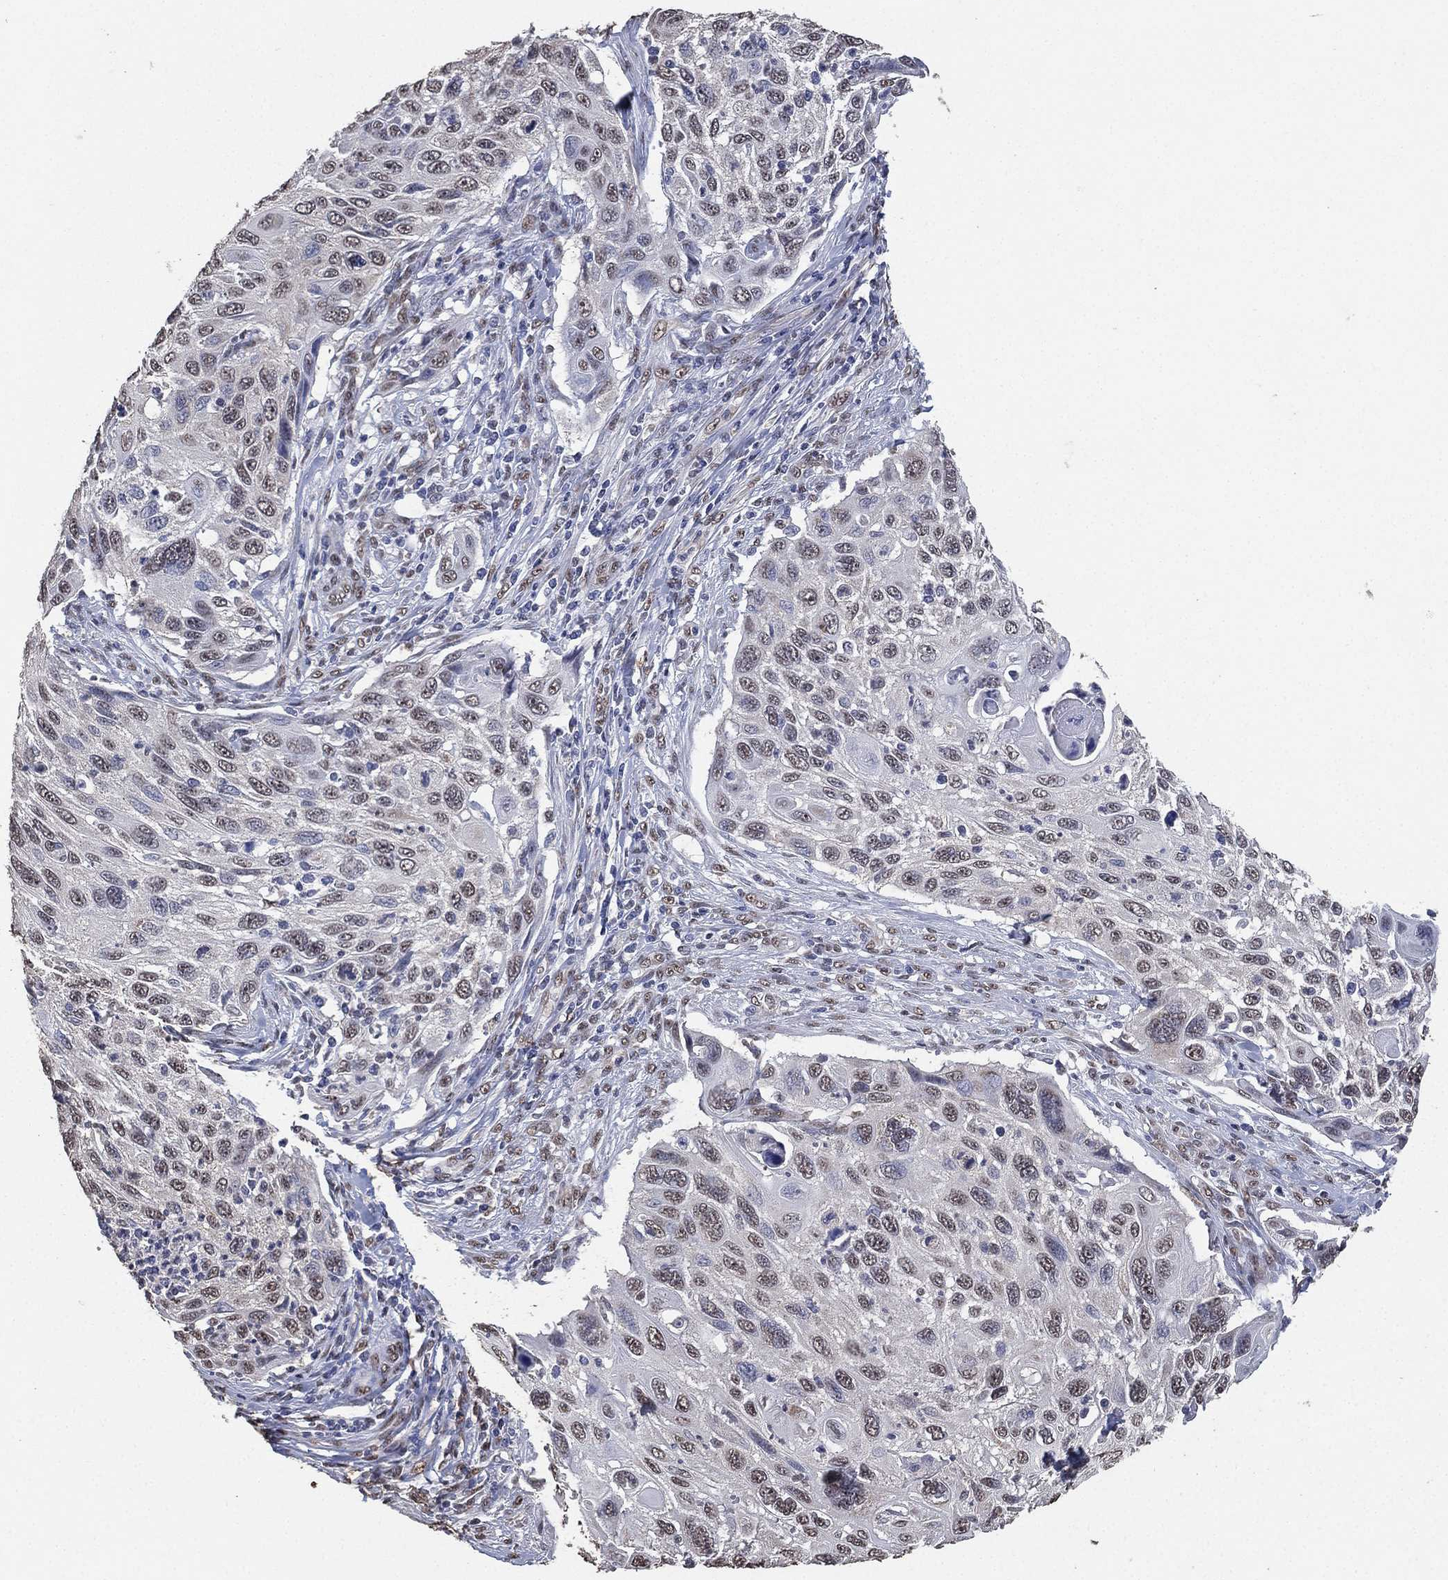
{"staining": {"intensity": "negative", "quantity": "none", "location": "none"}, "tissue": "cervical cancer", "cell_type": "Tumor cells", "image_type": "cancer", "snomed": [{"axis": "morphology", "description": "Squamous cell carcinoma, NOS"}, {"axis": "topography", "description": "Cervix"}], "caption": "A photomicrograph of cervical cancer (squamous cell carcinoma) stained for a protein reveals no brown staining in tumor cells. Nuclei are stained in blue.", "gene": "ALDH7A1", "patient": {"sex": "female", "age": 70}}